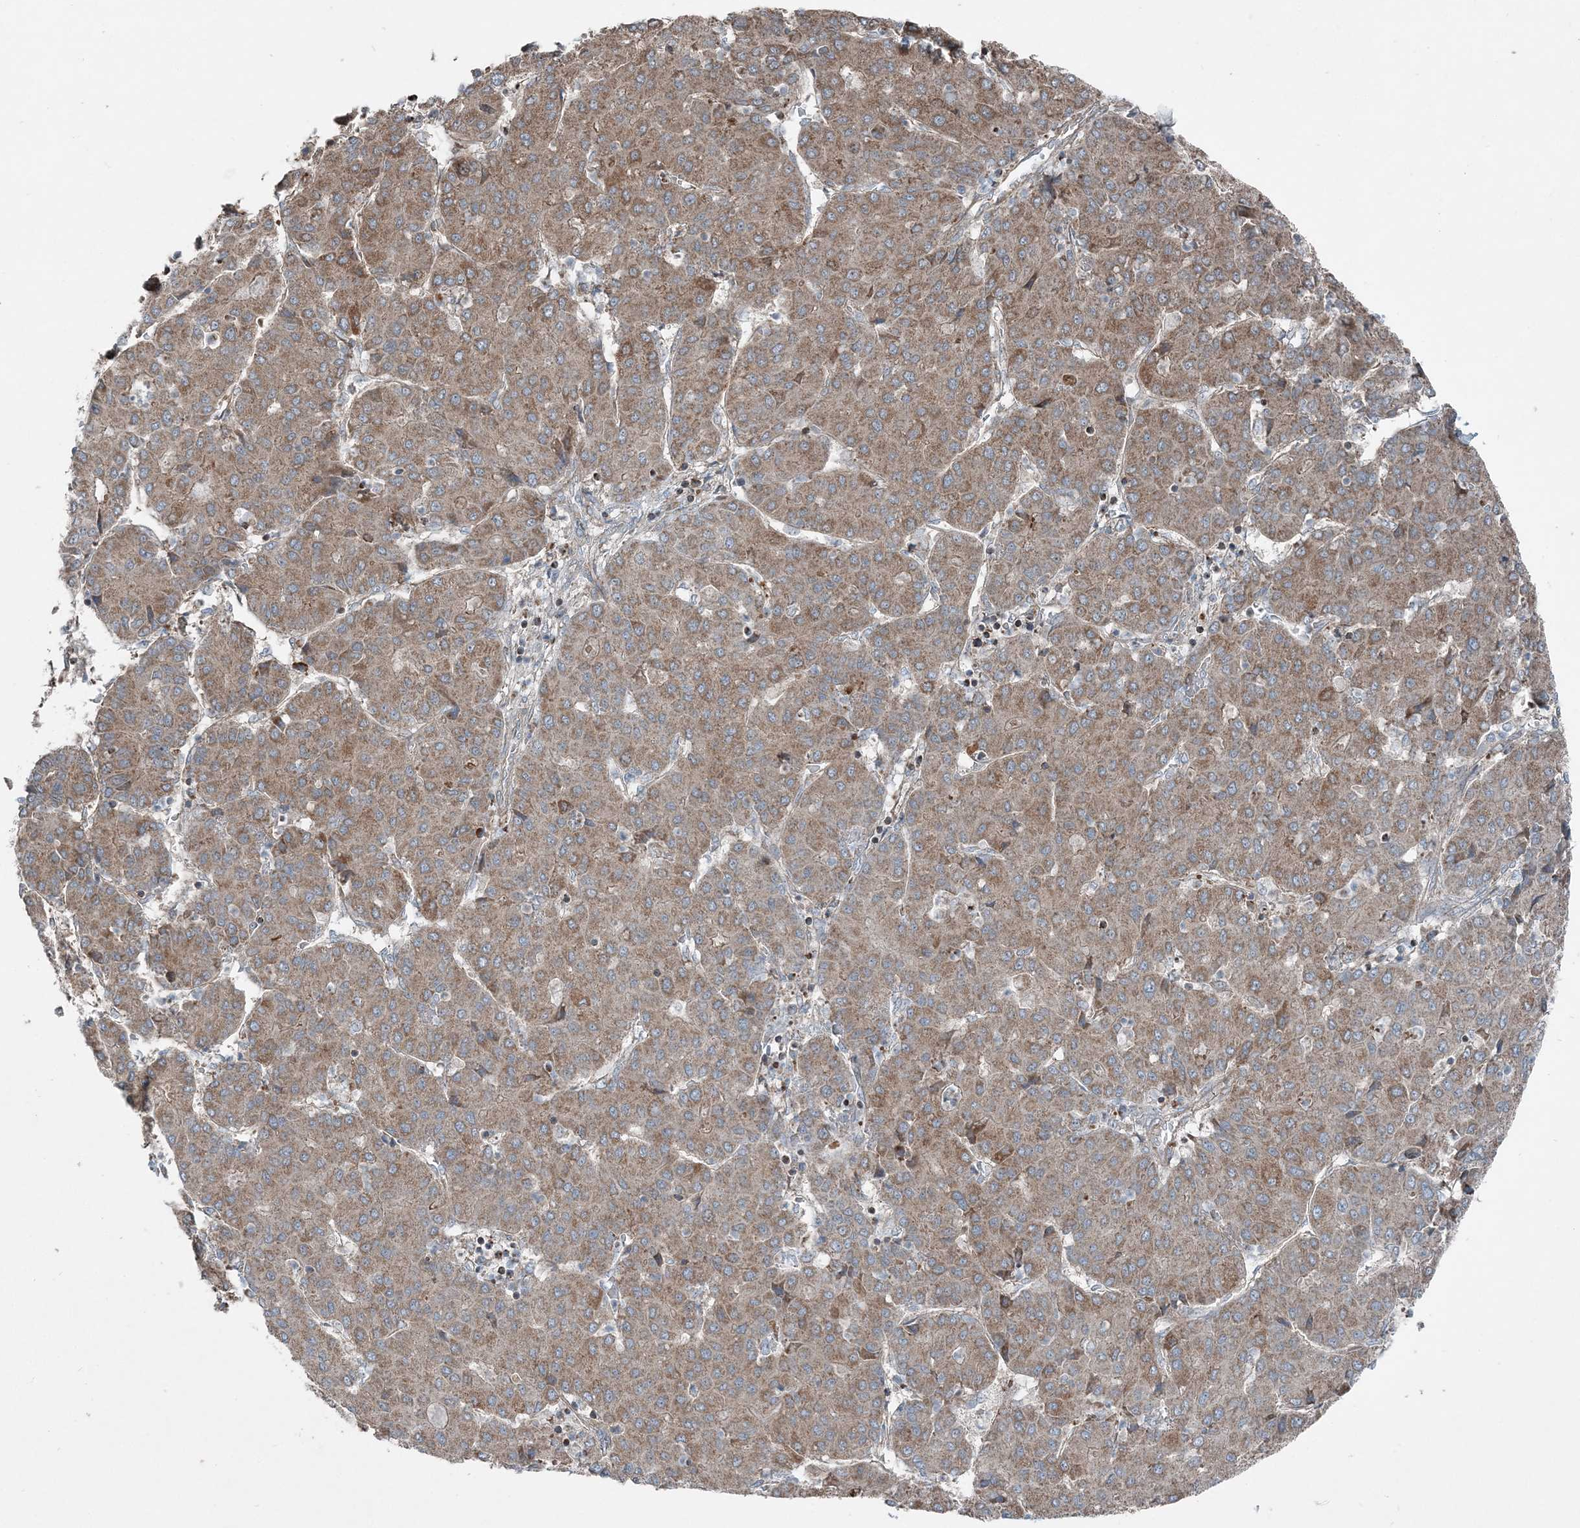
{"staining": {"intensity": "moderate", "quantity": ">75%", "location": "cytoplasmic/membranous"}, "tissue": "liver cancer", "cell_type": "Tumor cells", "image_type": "cancer", "snomed": [{"axis": "morphology", "description": "Carcinoma, Hepatocellular, NOS"}, {"axis": "topography", "description": "Liver"}], "caption": "Liver cancer stained with a protein marker reveals moderate staining in tumor cells.", "gene": "KY", "patient": {"sex": "male", "age": 65}}